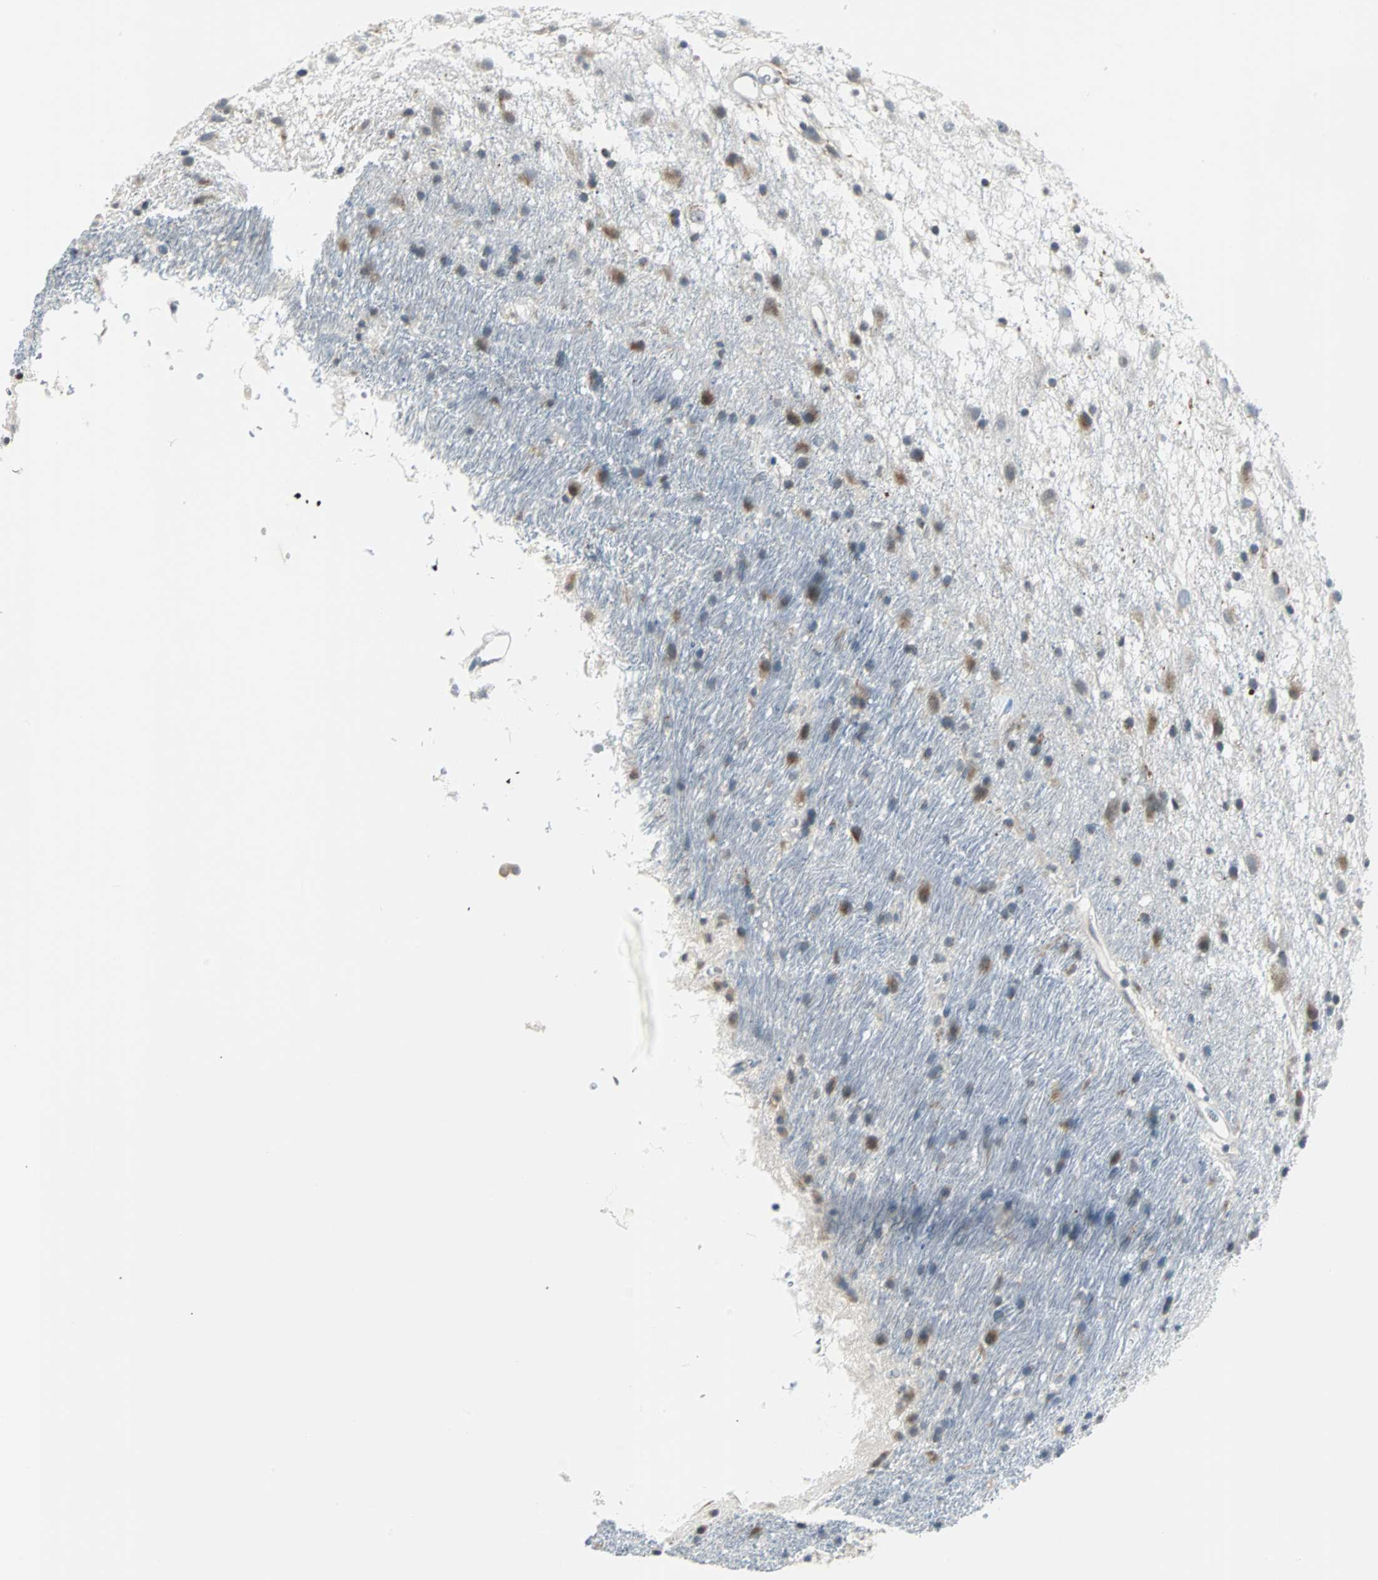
{"staining": {"intensity": "moderate", "quantity": "<25%", "location": "cytoplasmic/membranous"}, "tissue": "glioma", "cell_type": "Tumor cells", "image_type": "cancer", "snomed": [{"axis": "morphology", "description": "Glioma, malignant, Low grade"}, {"axis": "topography", "description": "Brain"}], "caption": "Immunohistochemistry (DAB (3,3'-diaminobenzidine)) staining of glioma exhibits moderate cytoplasmic/membranous protein staining in about <25% of tumor cells. Nuclei are stained in blue.", "gene": "SOX30", "patient": {"sex": "male", "age": 77}}